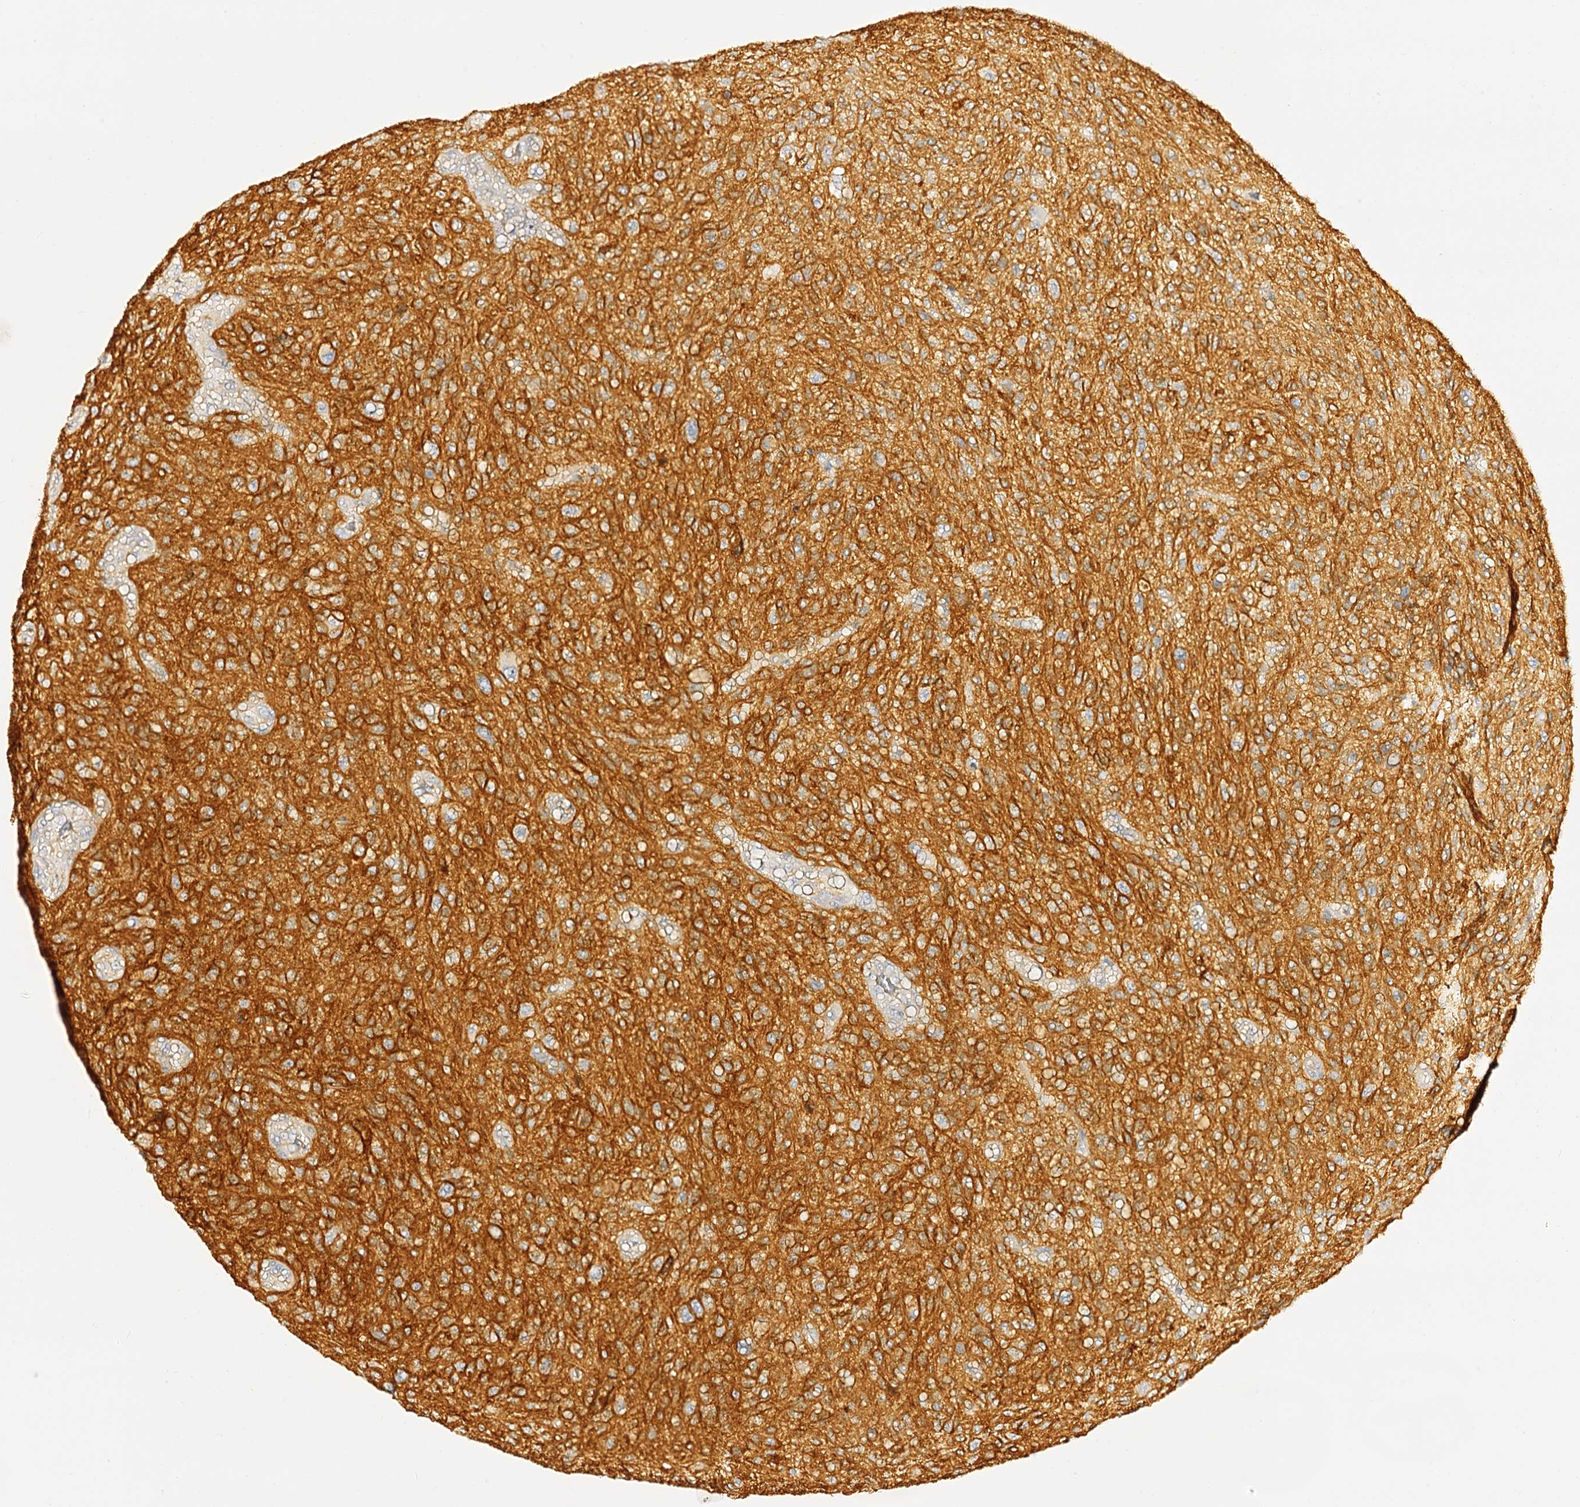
{"staining": {"intensity": "negative", "quantity": "none", "location": "none"}, "tissue": "glioma", "cell_type": "Tumor cells", "image_type": "cancer", "snomed": [{"axis": "morphology", "description": "Glioma, malignant, High grade"}, {"axis": "topography", "description": "Brain"}], "caption": "Tumor cells are negative for brown protein staining in glioma. (DAB immunohistochemistry visualized using brightfield microscopy, high magnification).", "gene": "SLC1A3", "patient": {"sex": "male", "age": 47}}